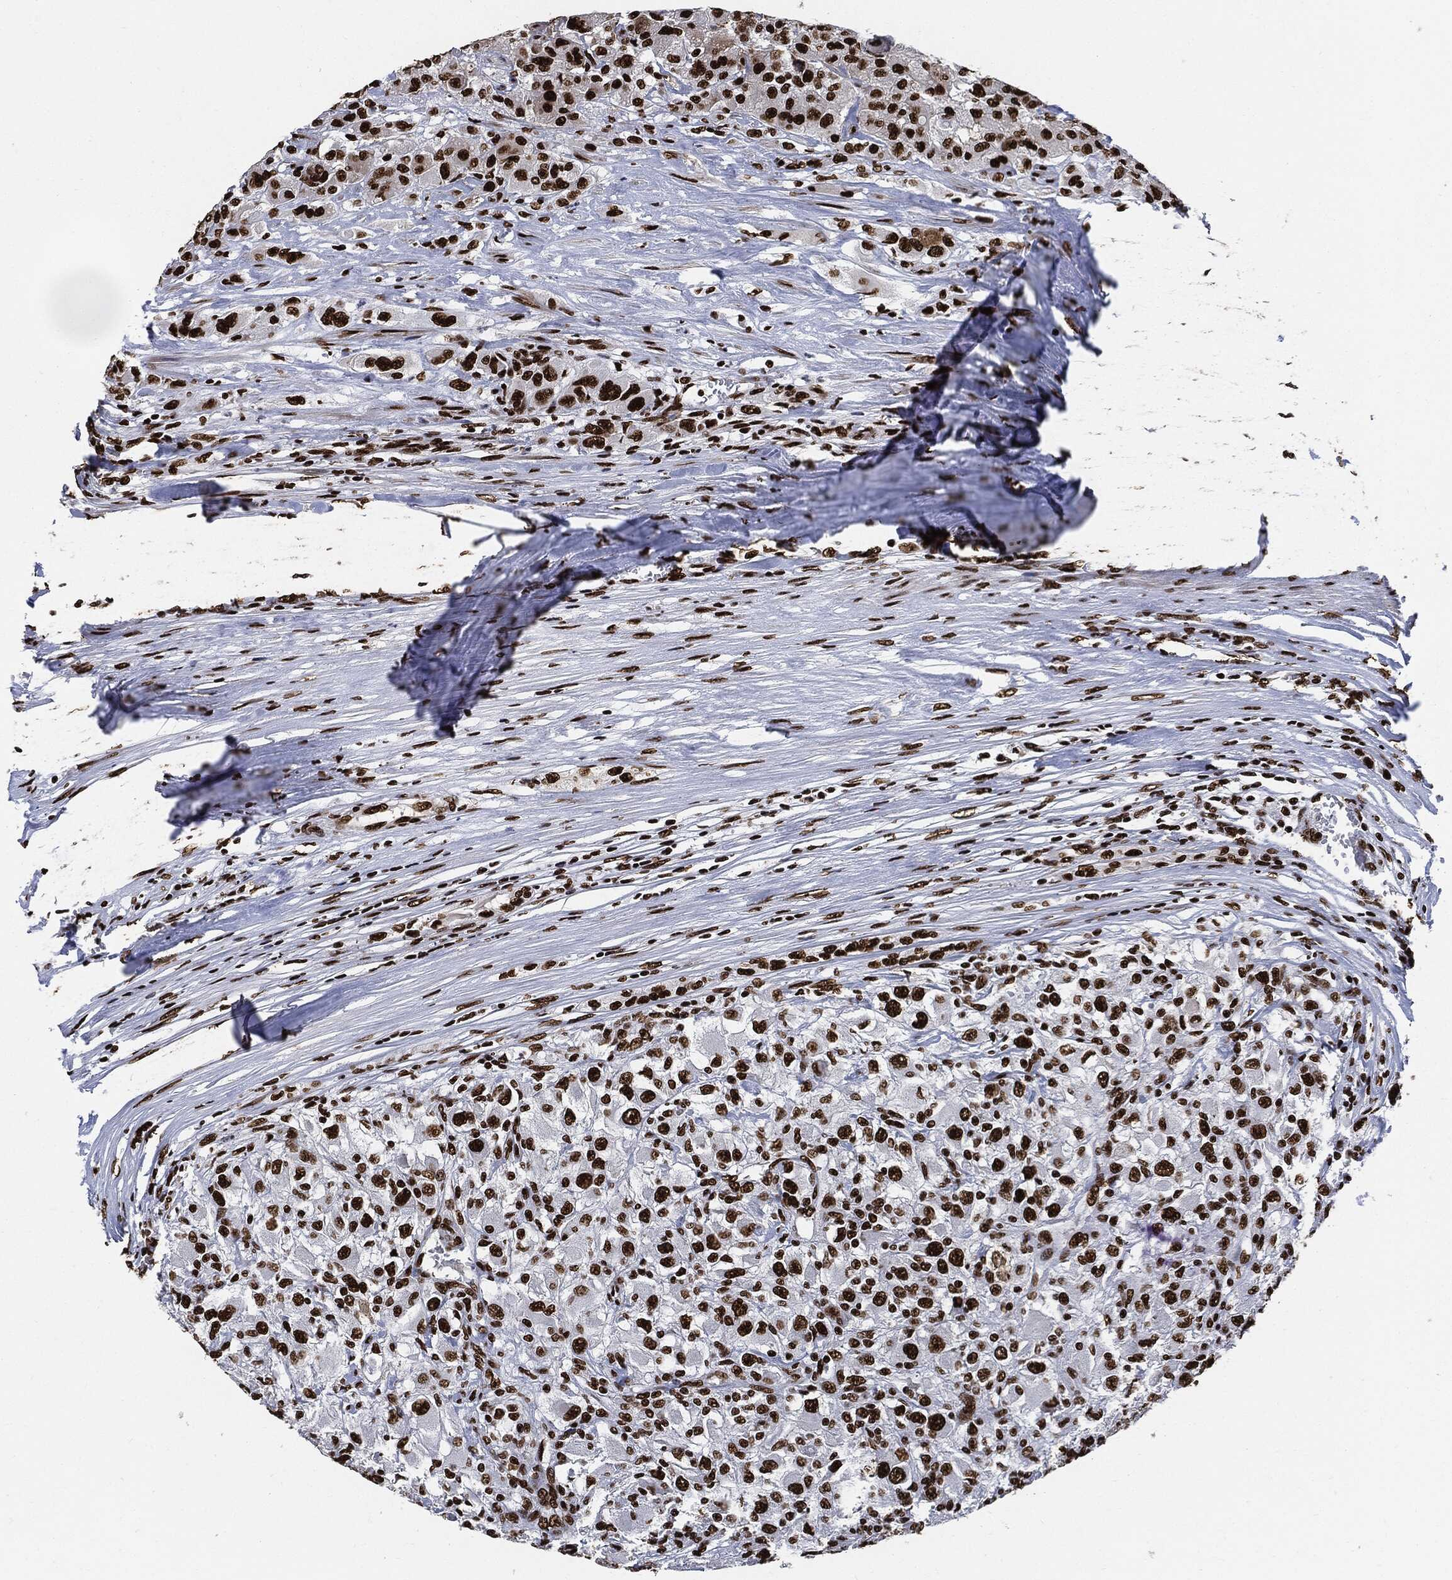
{"staining": {"intensity": "strong", "quantity": ">75%", "location": "nuclear"}, "tissue": "renal cancer", "cell_type": "Tumor cells", "image_type": "cancer", "snomed": [{"axis": "morphology", "description": "Adenocarcinoma, NOS"}, {"axis": "topography", "description": "Kidney"}], "caption": "About >75% of tumor cells in renal cancer demonstrate strong nuclear protein staining as visualized by brown immunohistochemical staining.", "gene": "RECQL", "patient": {"sex": "female", "age": 67}}